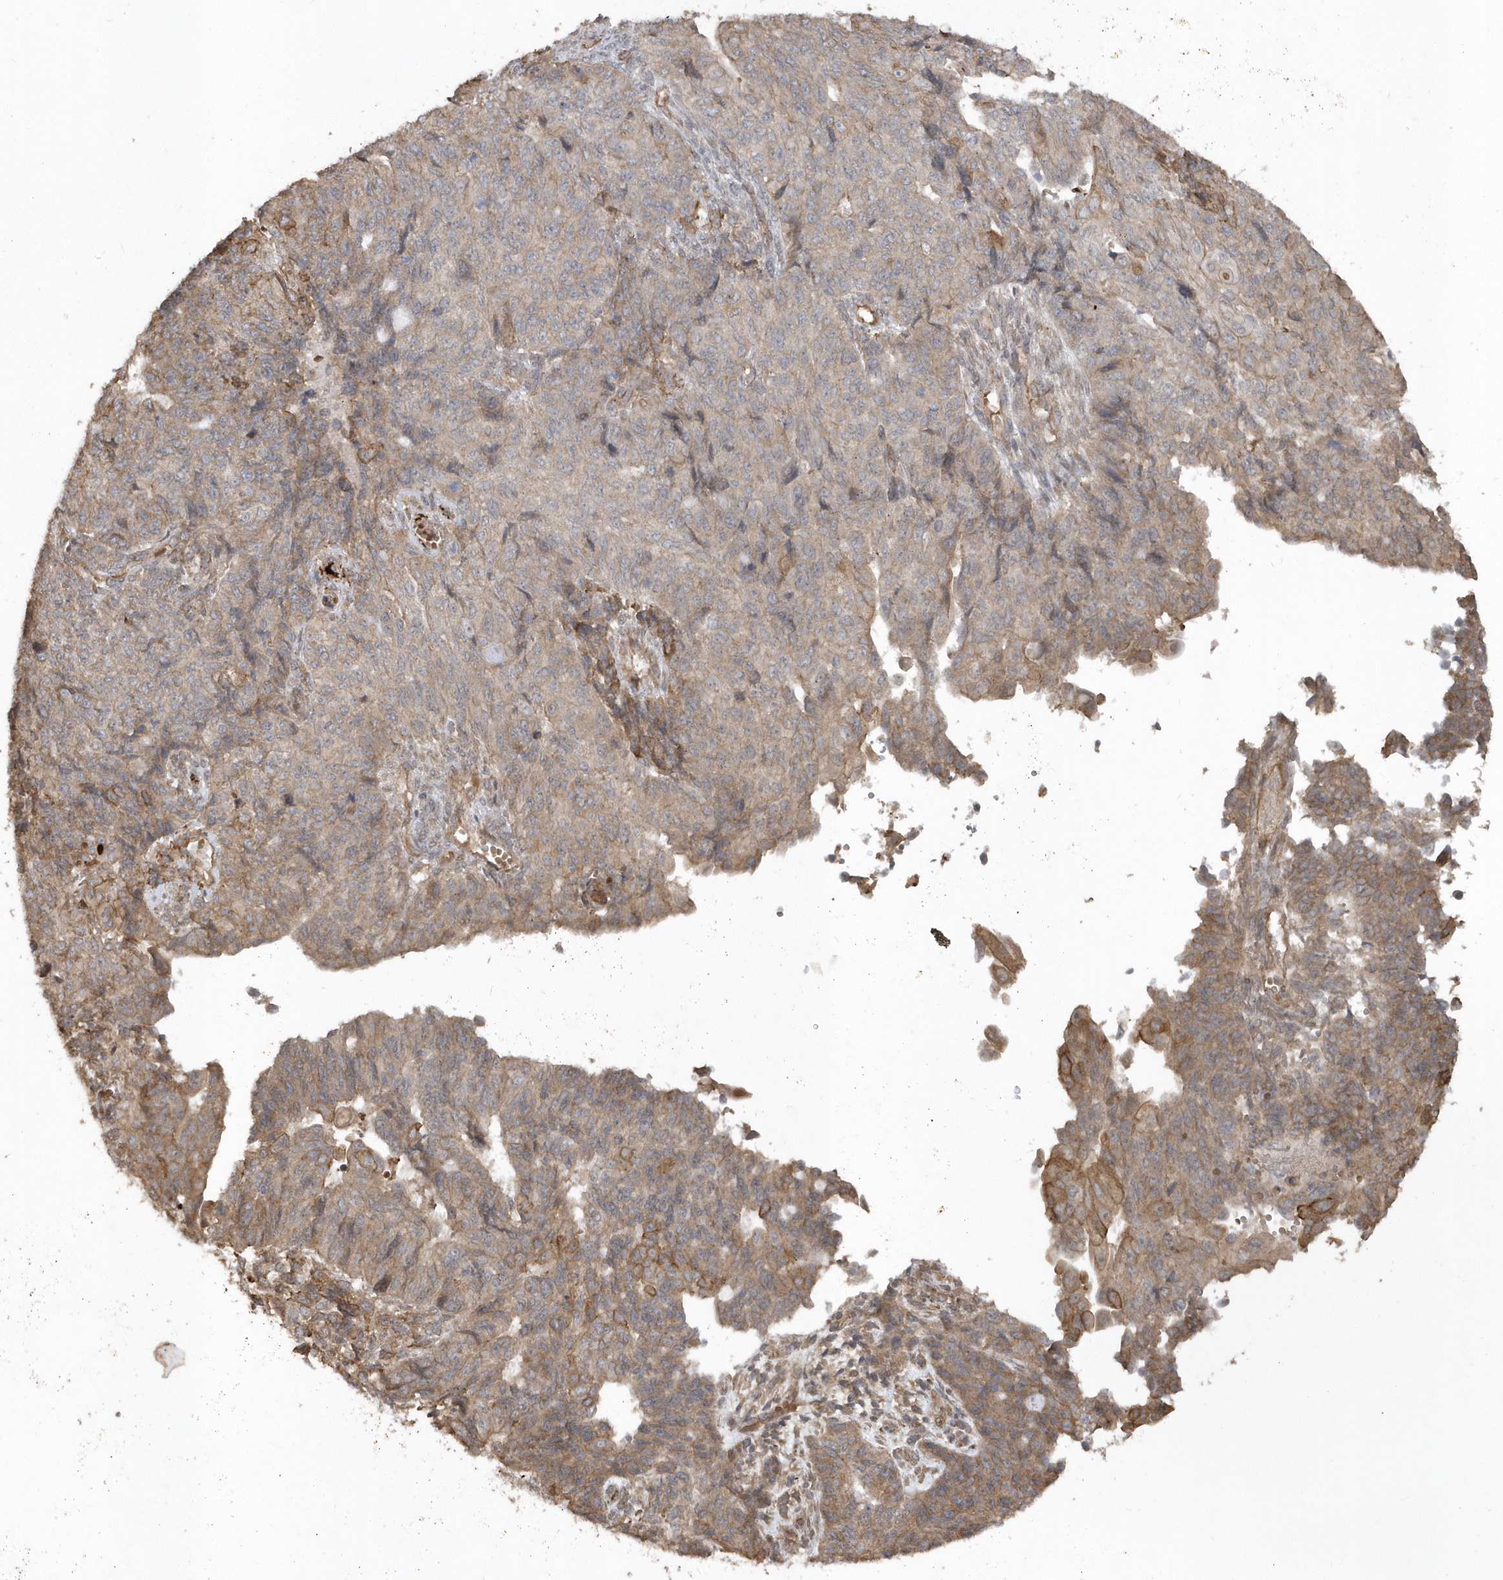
{"staining": {"intensity": "moderate", "quantity": ">75%", "location": "cytoplasmic/membranous"}, "tissue": "endometrial cancer", "cell_type": "Tumor cells", "image_type": "cancer", "snomed": [{"axis": "morphology", "description": "Adenocarcinoma, NOS"}, {"axis": "topography", "description": "Endometrium"}], "caption": "Brown immunohistochemical staining in endometrial cancer (adenocarcinoma) demonstrates moderate cytoplasmic/membranous staining in about >75% of tumor cells.", "gene": "HERPUD1", "patient": {"sex": "female", "age": 32}}